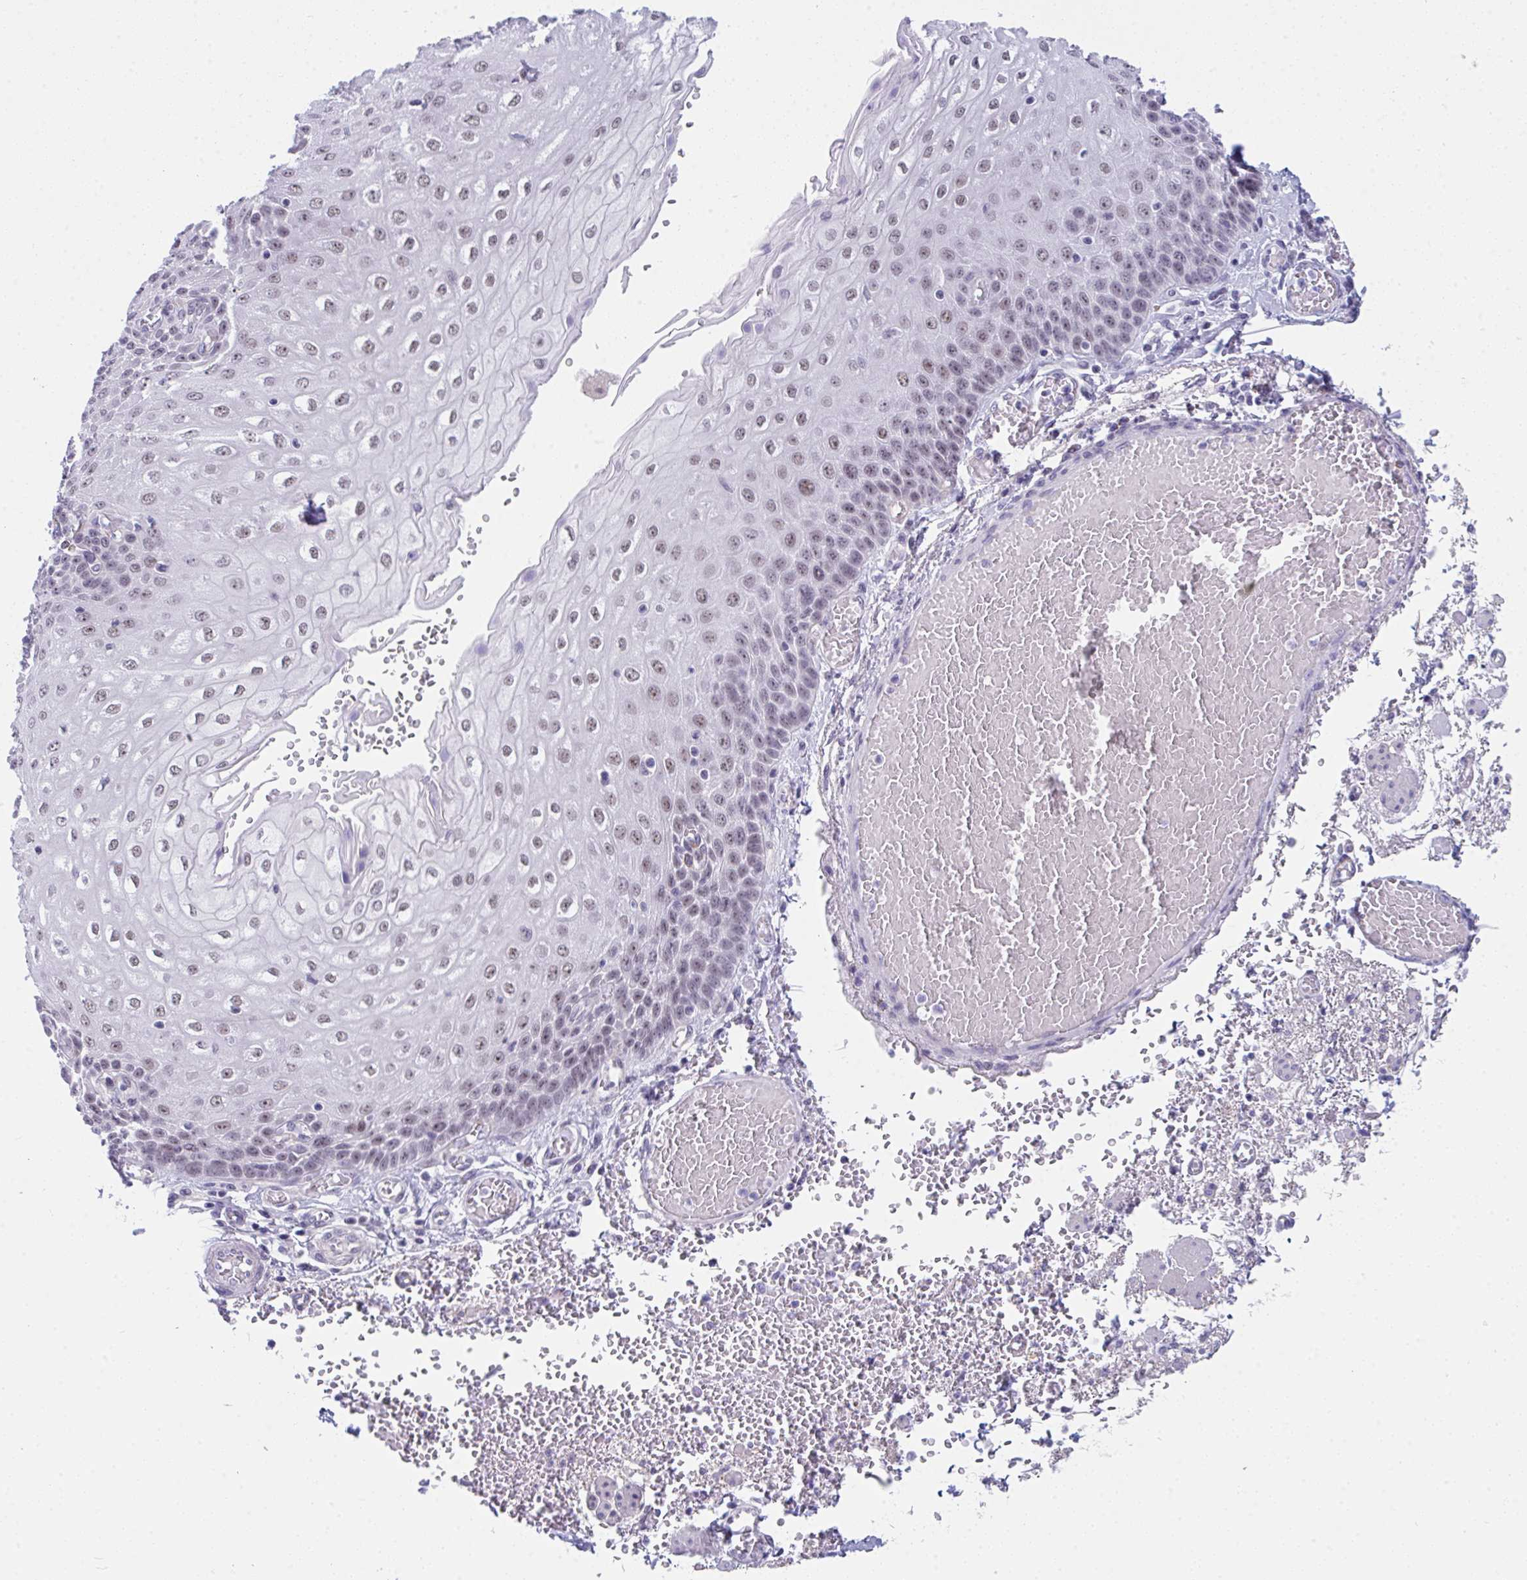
{"staining": {"intensity": "moderate", "quantity": "<25%", "location": "nuclear"}, "tissue": "esophagus", "cell_type": "Squamous epithelial cells", "image_type": "normal", "snomed": [{"axis": "morphology", "description": "Normal tissue, NOS"}, {"axis": "morphology", "description": "Adenocarcinoma, NOS"}, {"axis": "topography", "description": "Esophagus"}], "caption": "A low amount of moderate nuclear positivity is seen in approximately <25% of squamous epithelial cells in normal esophagus. Using DAB (brown) and hematoxylin (blue) stains, captured at high magnification using brightfield microscopy.", "gene": "CDK13", "patient": {"sex": "male", "age": 81}}